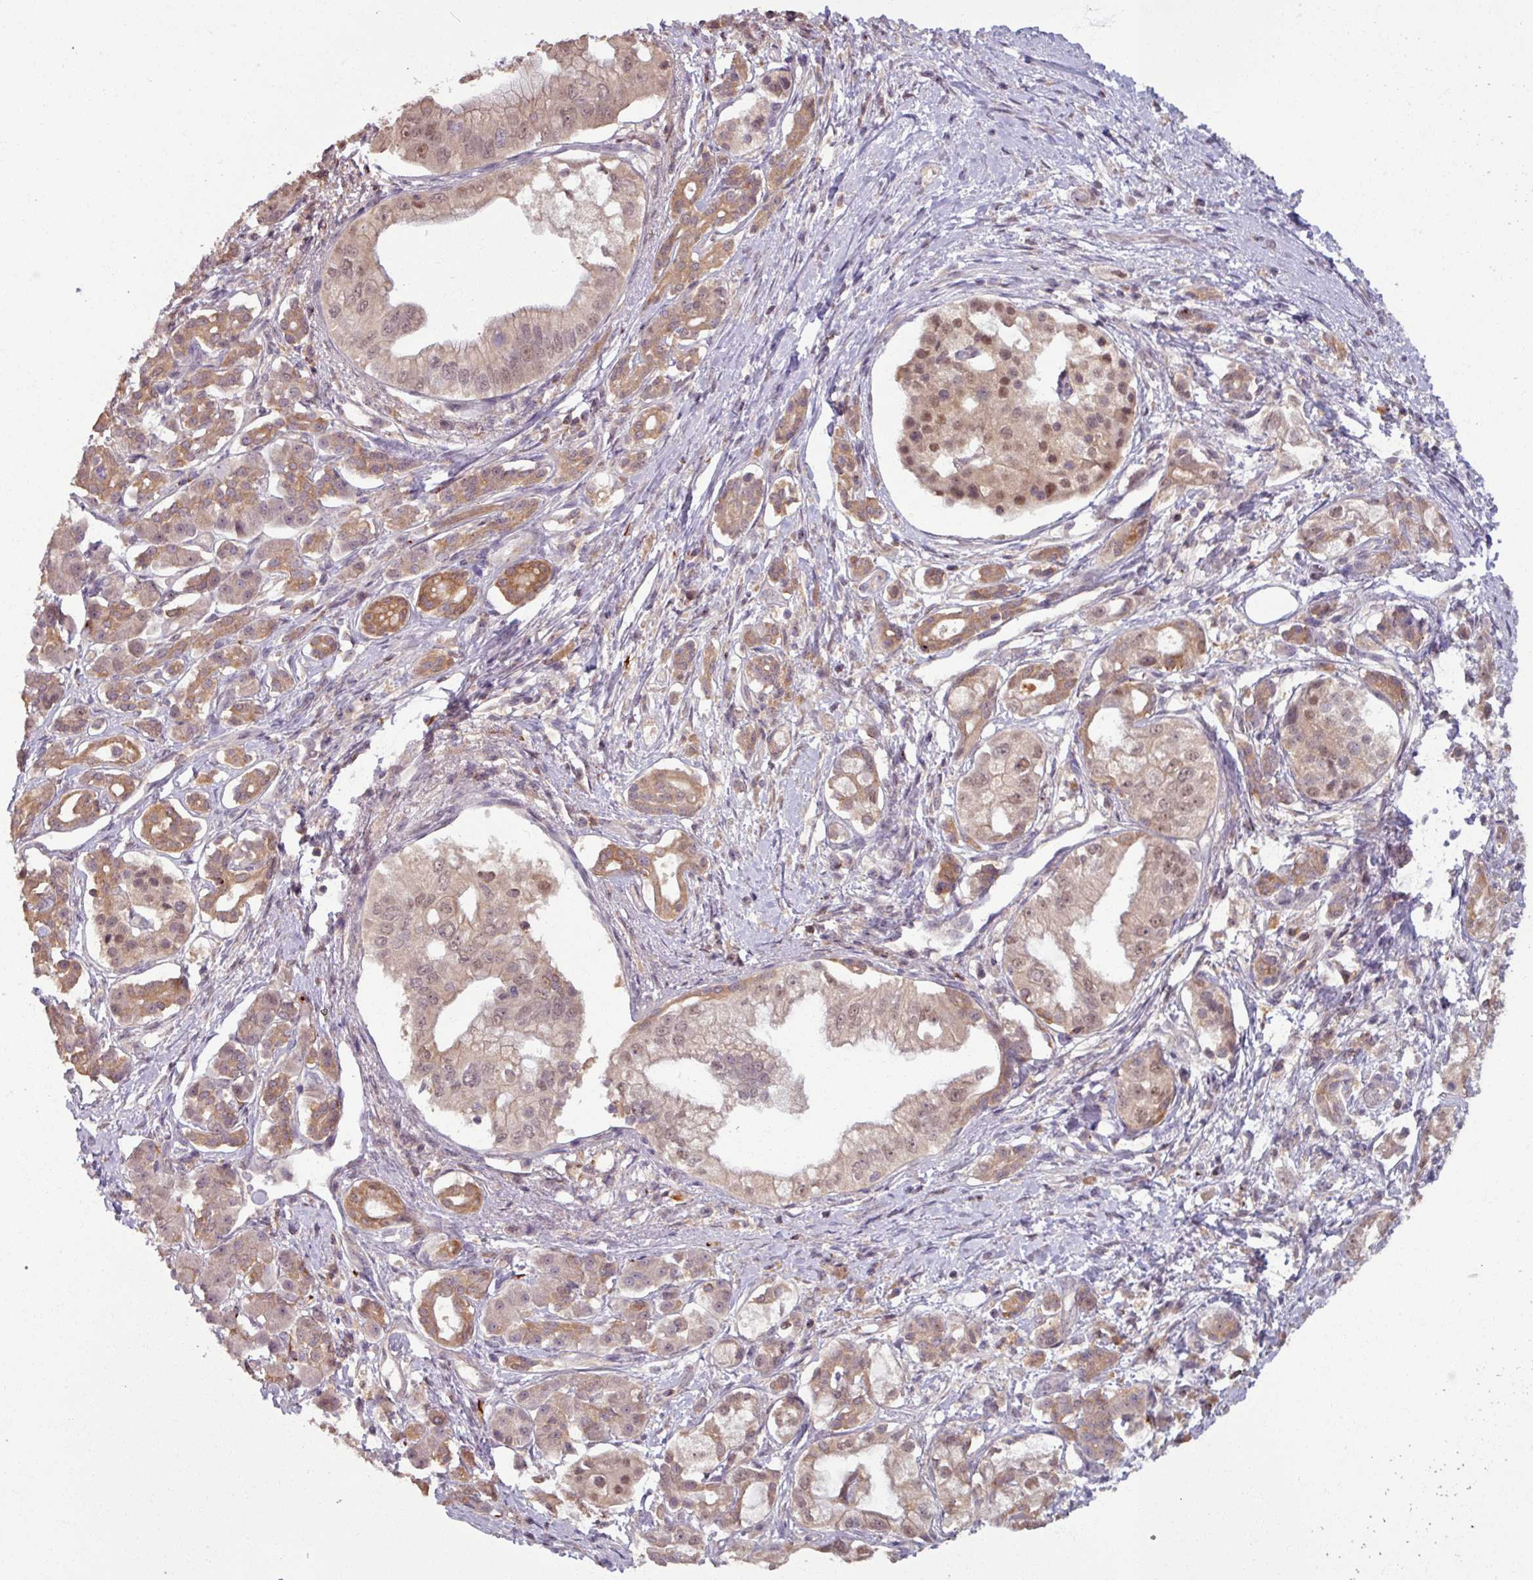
{"staining": {"intensity": "moderate", "quantity": ">75%", "location": "cytoplasmic/membranous"}, "tissue": "pancreatic cancer", "cell_type": "Tumor cells", "image_type": "cancer", "snomed": [{"axis": "morphology", "description": "Adenocarcinoma, NOS"}, {"axis": "topography", "description": "Pancreas"}], "caption": "Immunohistochemistry histopathology image of human pancreatic cancer (adenocarcinoma) stained for a protein (brown), which displays medium levels of moderate cytoplasmic/membranous positivity in about >75% of tumor cells.", "gene": "OR6B1", "patient": {"sex": "male", "age": 70}}